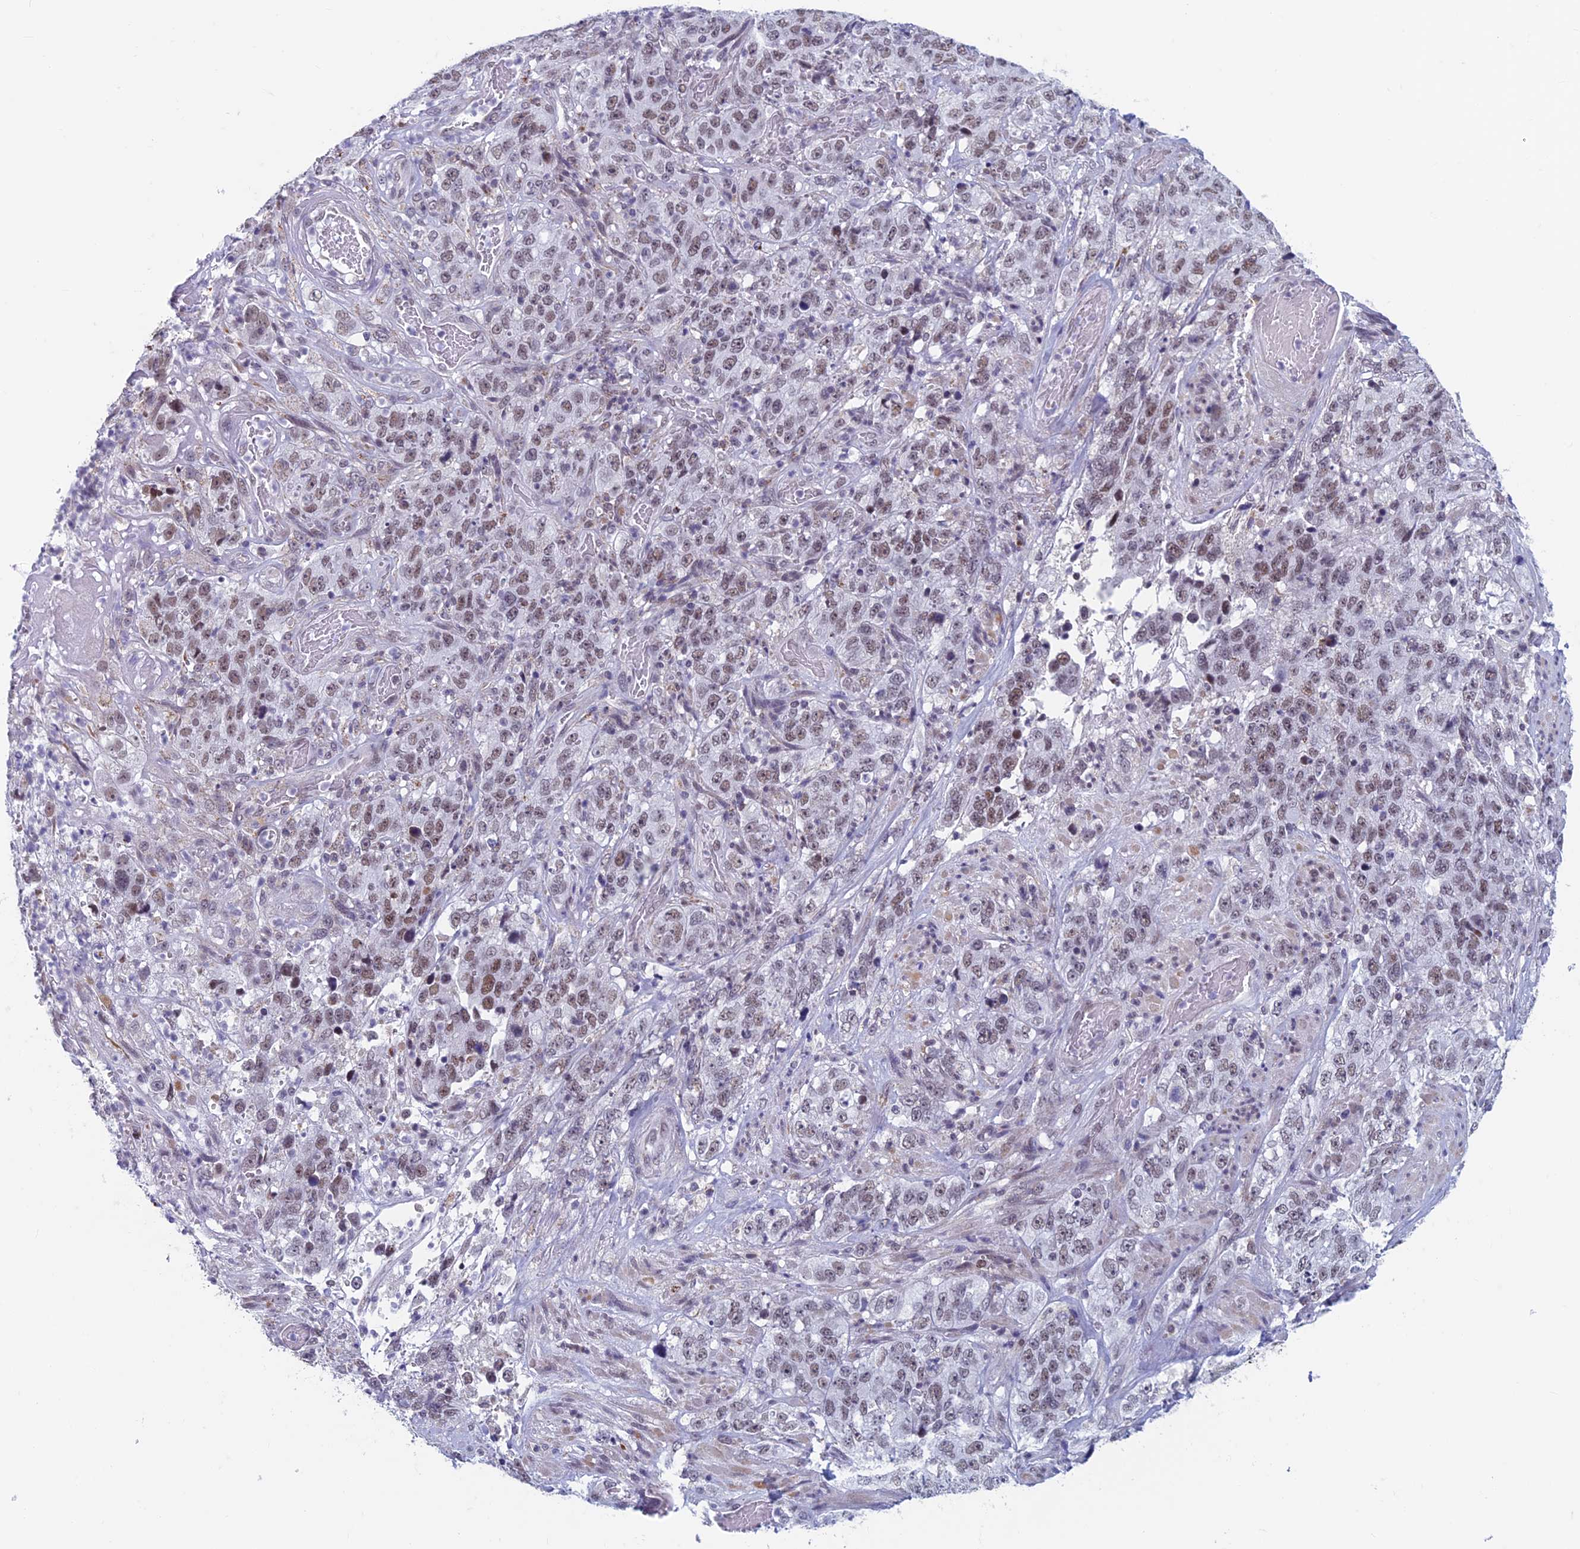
{"staining": {"intensity": "moderate", "quantity": ">75%", "location": "nuclear"}, "tissue": "stomach cancer", "cell_type": "Tumor cells", "image_type": "cancer", "snomed": [{"axis": "morphology", "description": "Adenocarcinoma, NOS"}, {"axis": "topography", "description": "Stomach"}], "caption": "Adenocarcinoma (stomach) was stained to show a protein in brown. There is medium levels of moderate nuclear positivity in about >75% of tumor cells.", "gene": "ASH2L", "patient": {"sex": "male", "age": 48}}